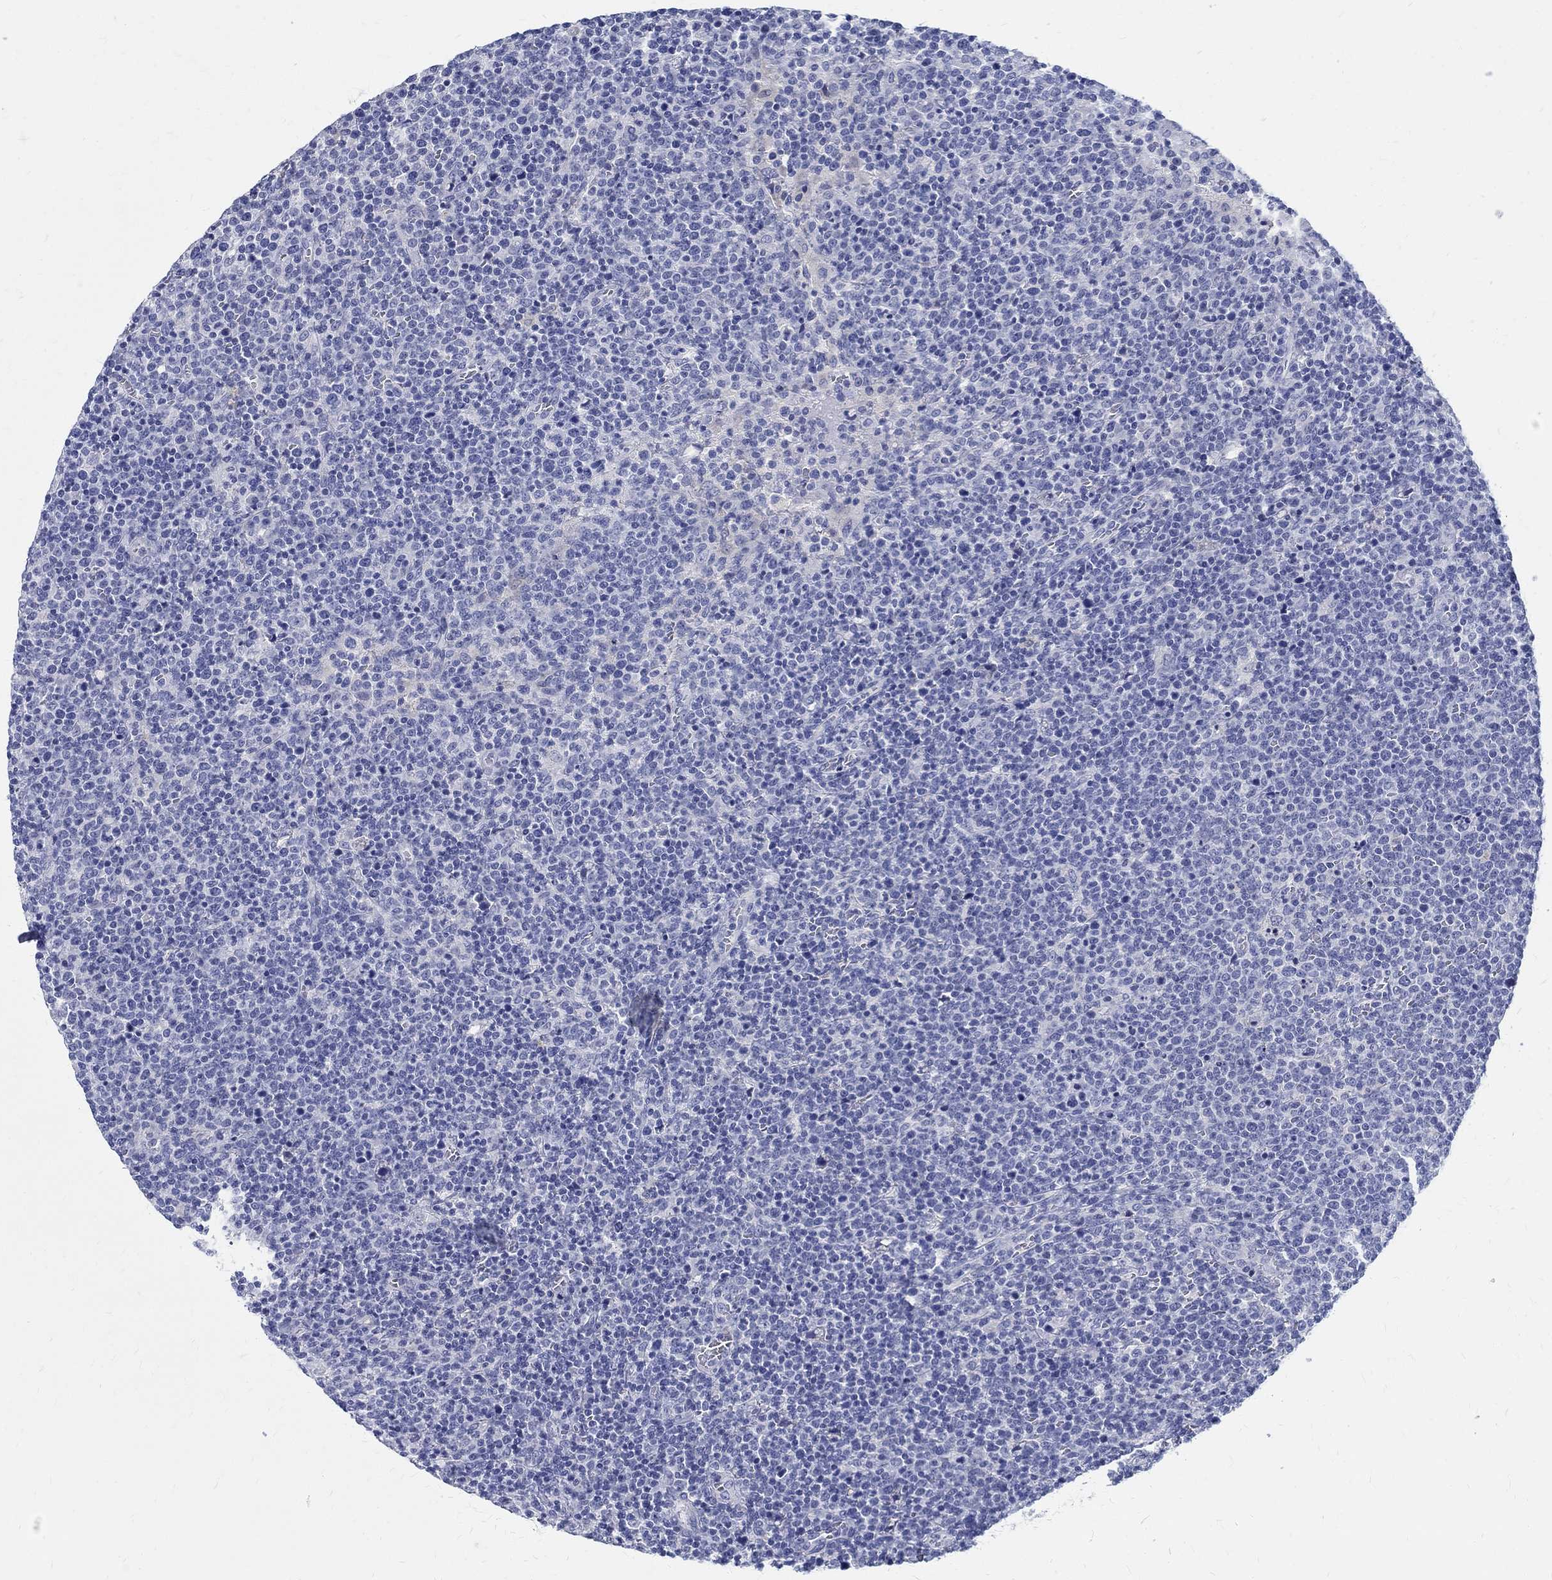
{"staining": {"intensity": "negative", "quantity": "none", "location": "none"}, "tissue": "lymphoma", "cell_type": "Tumor cells", "image_type": "cancer", "snomed": [{"axis": "morphology", "description": "Malignant lymphoma, non-Hodgkin's type, High grade"}, {"axis": "topography", "description": "Lymph node"}], "caption": "The histopathology image exhibits no significant staining in tumor cells of lymphoma.", "gene": "SOX2", "patient": {"sex": "male", "age": 61}}